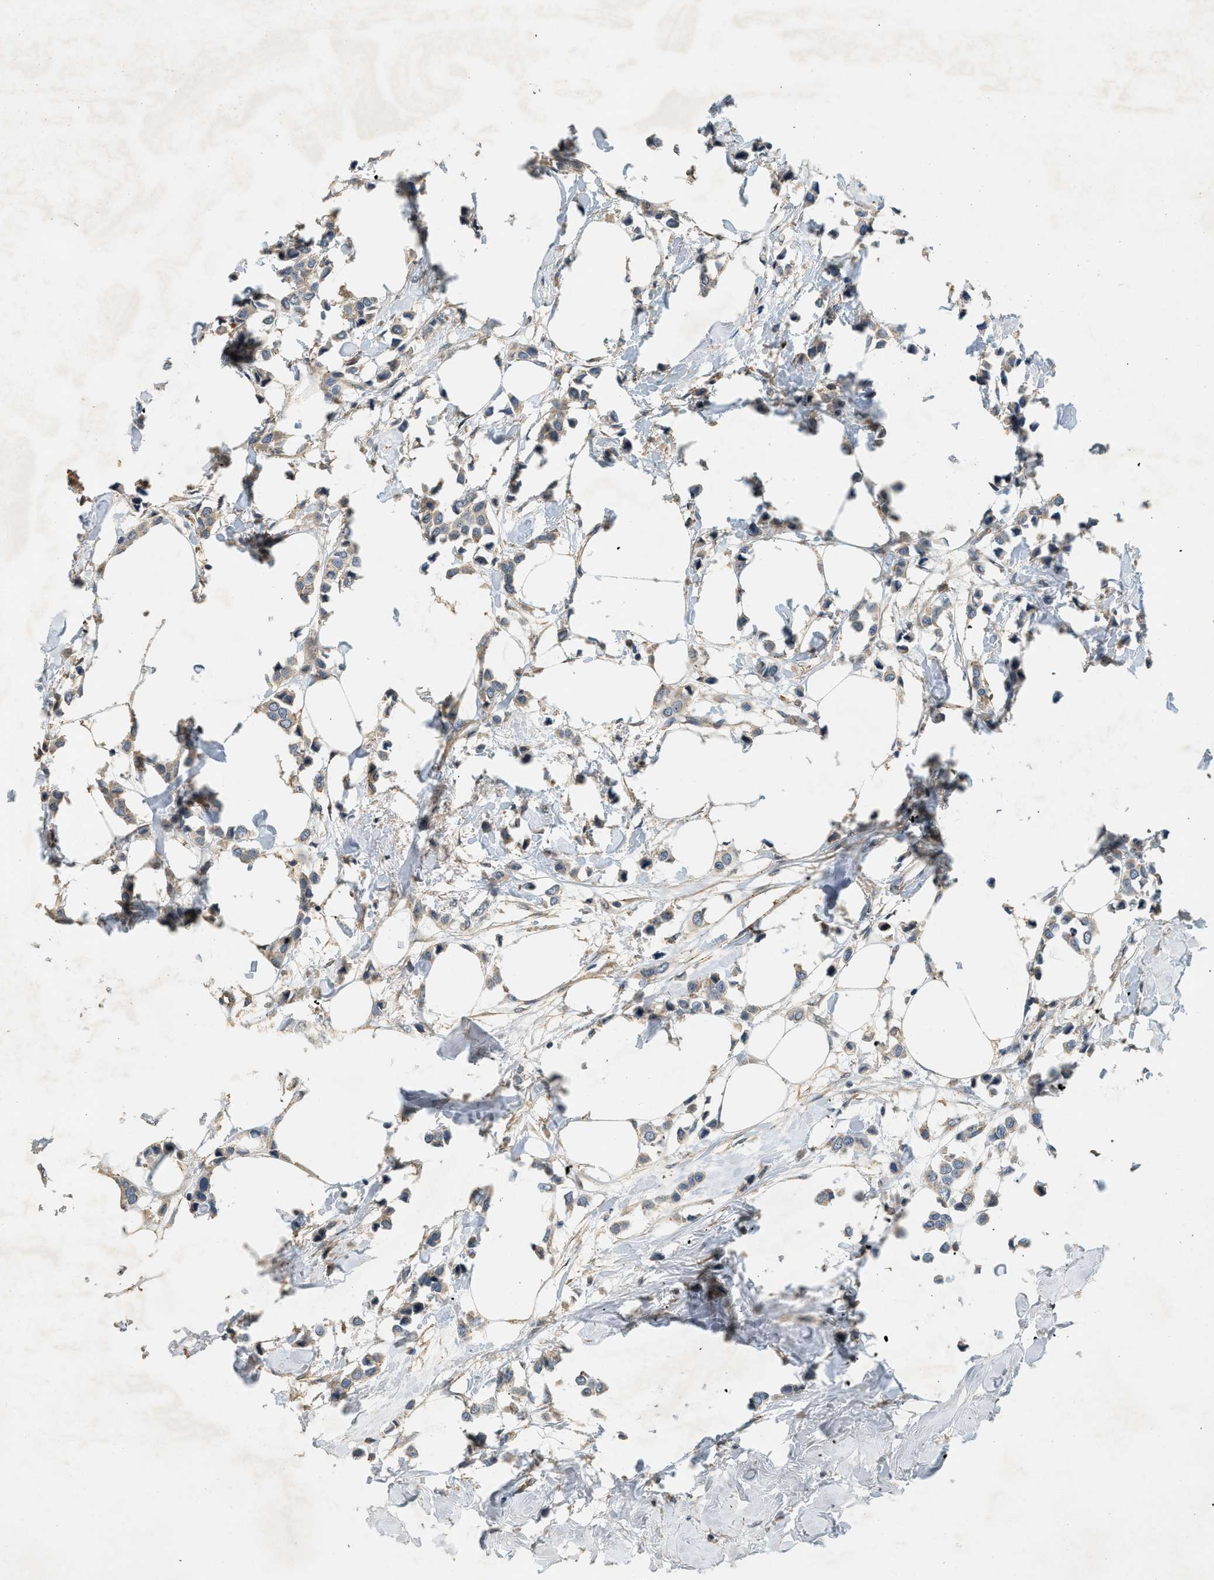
{"staining": {"intensity": "weak", "quantity": ">75%", "location": "cytoplasmic/membranous"}, "tissue": "breast cancer", "cell_type": "Tumor cells", "image_type": "cancer", "snomed": [{"axis": "morphology", "description": "Lobular carcinoma"}, {"axis": "topography", "description": "Breast"}], "caption": "A histopathology image of breast lobular carcinoma stained for a protein shows weak cytoplasmic/membranous brown staining in tumor cells. Ihc stains the protein of interest in brown and the nuclei are stained blue.", "gene": "CFLAR", "patient": {"sex": "female", "age": 51}}